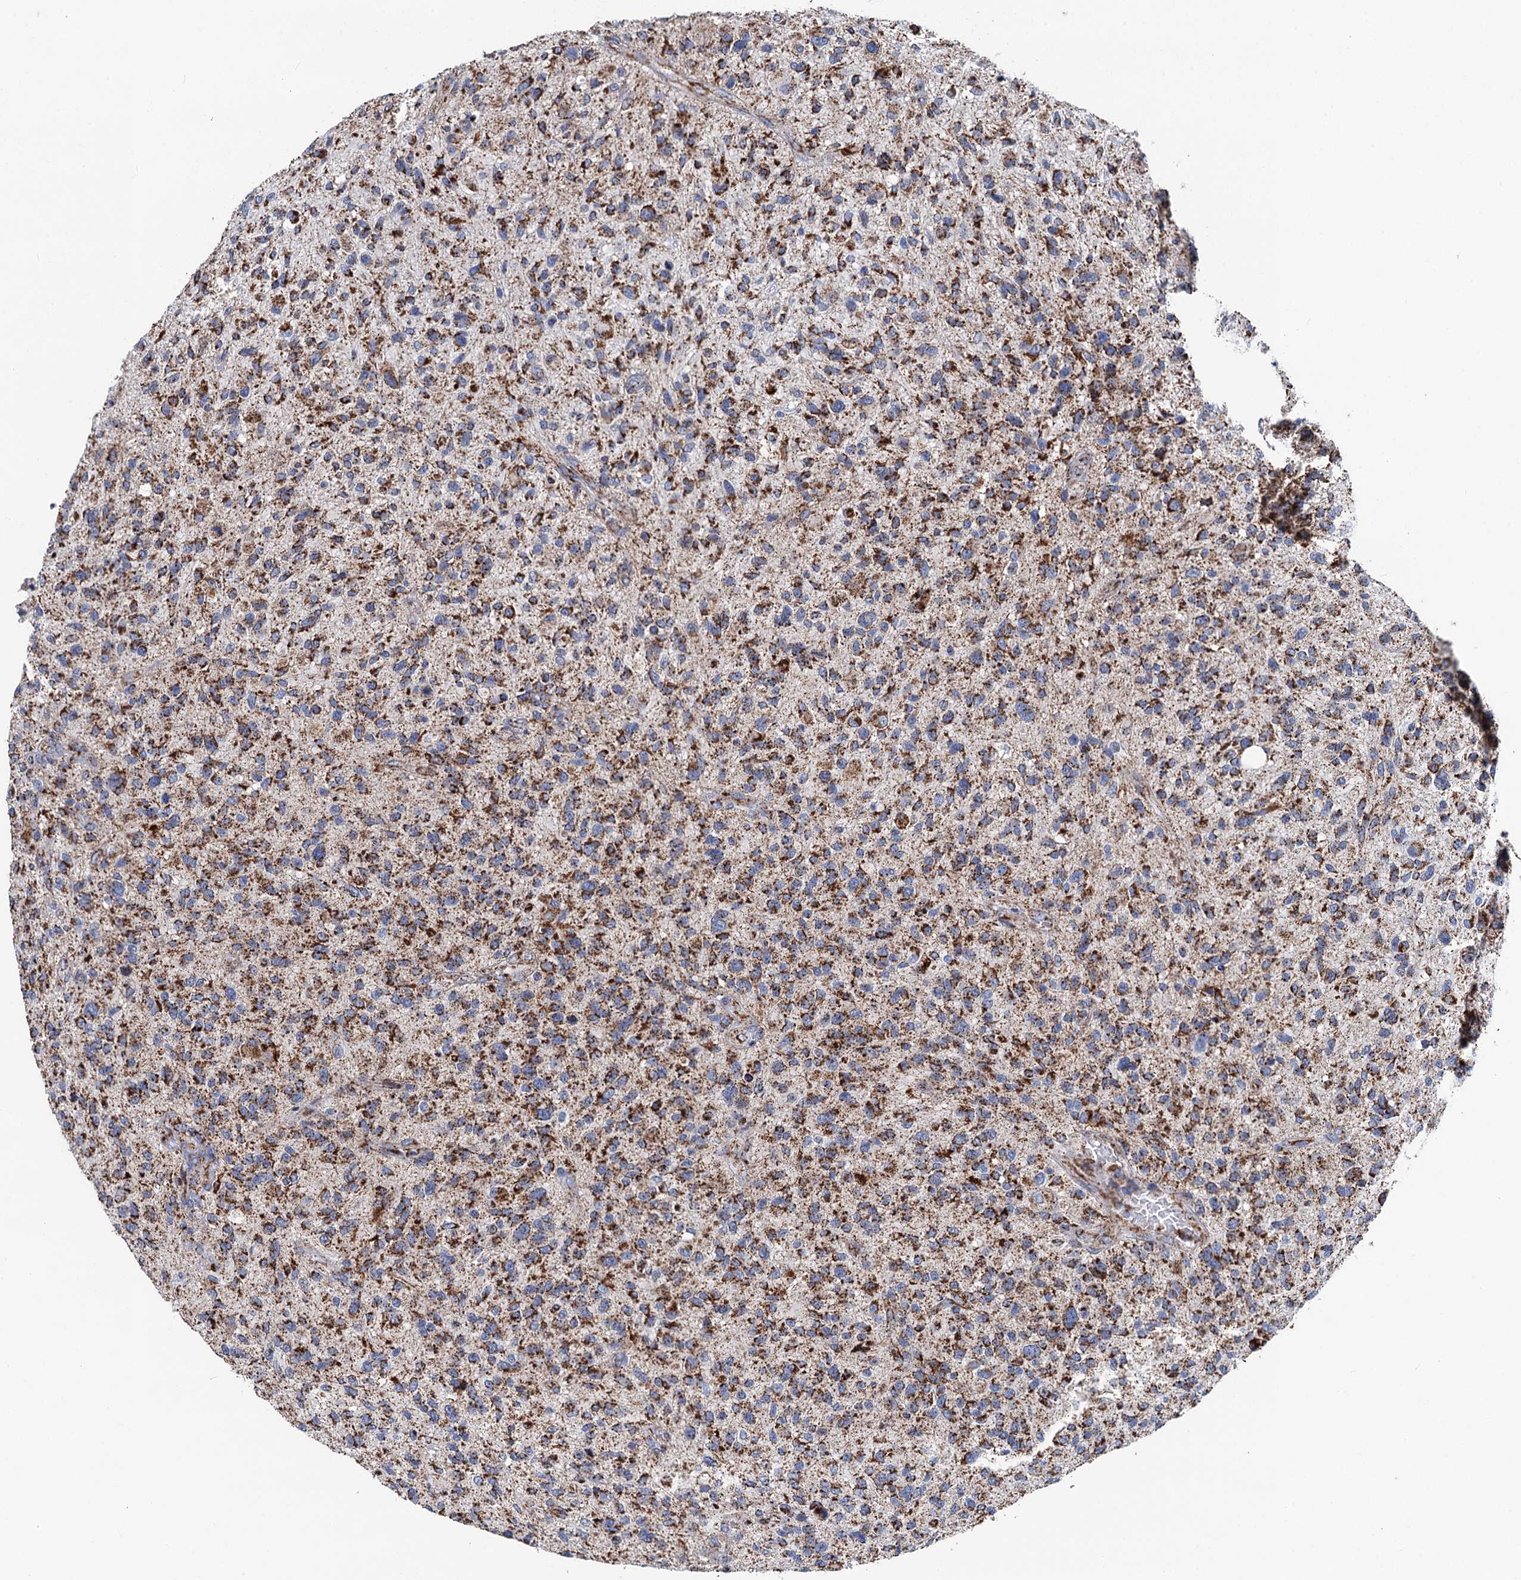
{"staining": {"intensity": "strong", "quantity": ">75%", "location": "cytoplasmic/membranous"}, "tissue": "glioma", "cell_type": "Tumor cells", "image_type": "cancer", "snomed": [{"axis": "morphology", "description": "Glioma, malignant, High grade"}, {"axis": "topography", "description": "Brain"}], "caption": "The immunohistochemical stain shows strong cytoplasmic/membranous expression in tumor cells of malignant glioma (high-grade) tissue.", "gene": "IVD", "patient": {"sex": "male", "age": 47}}